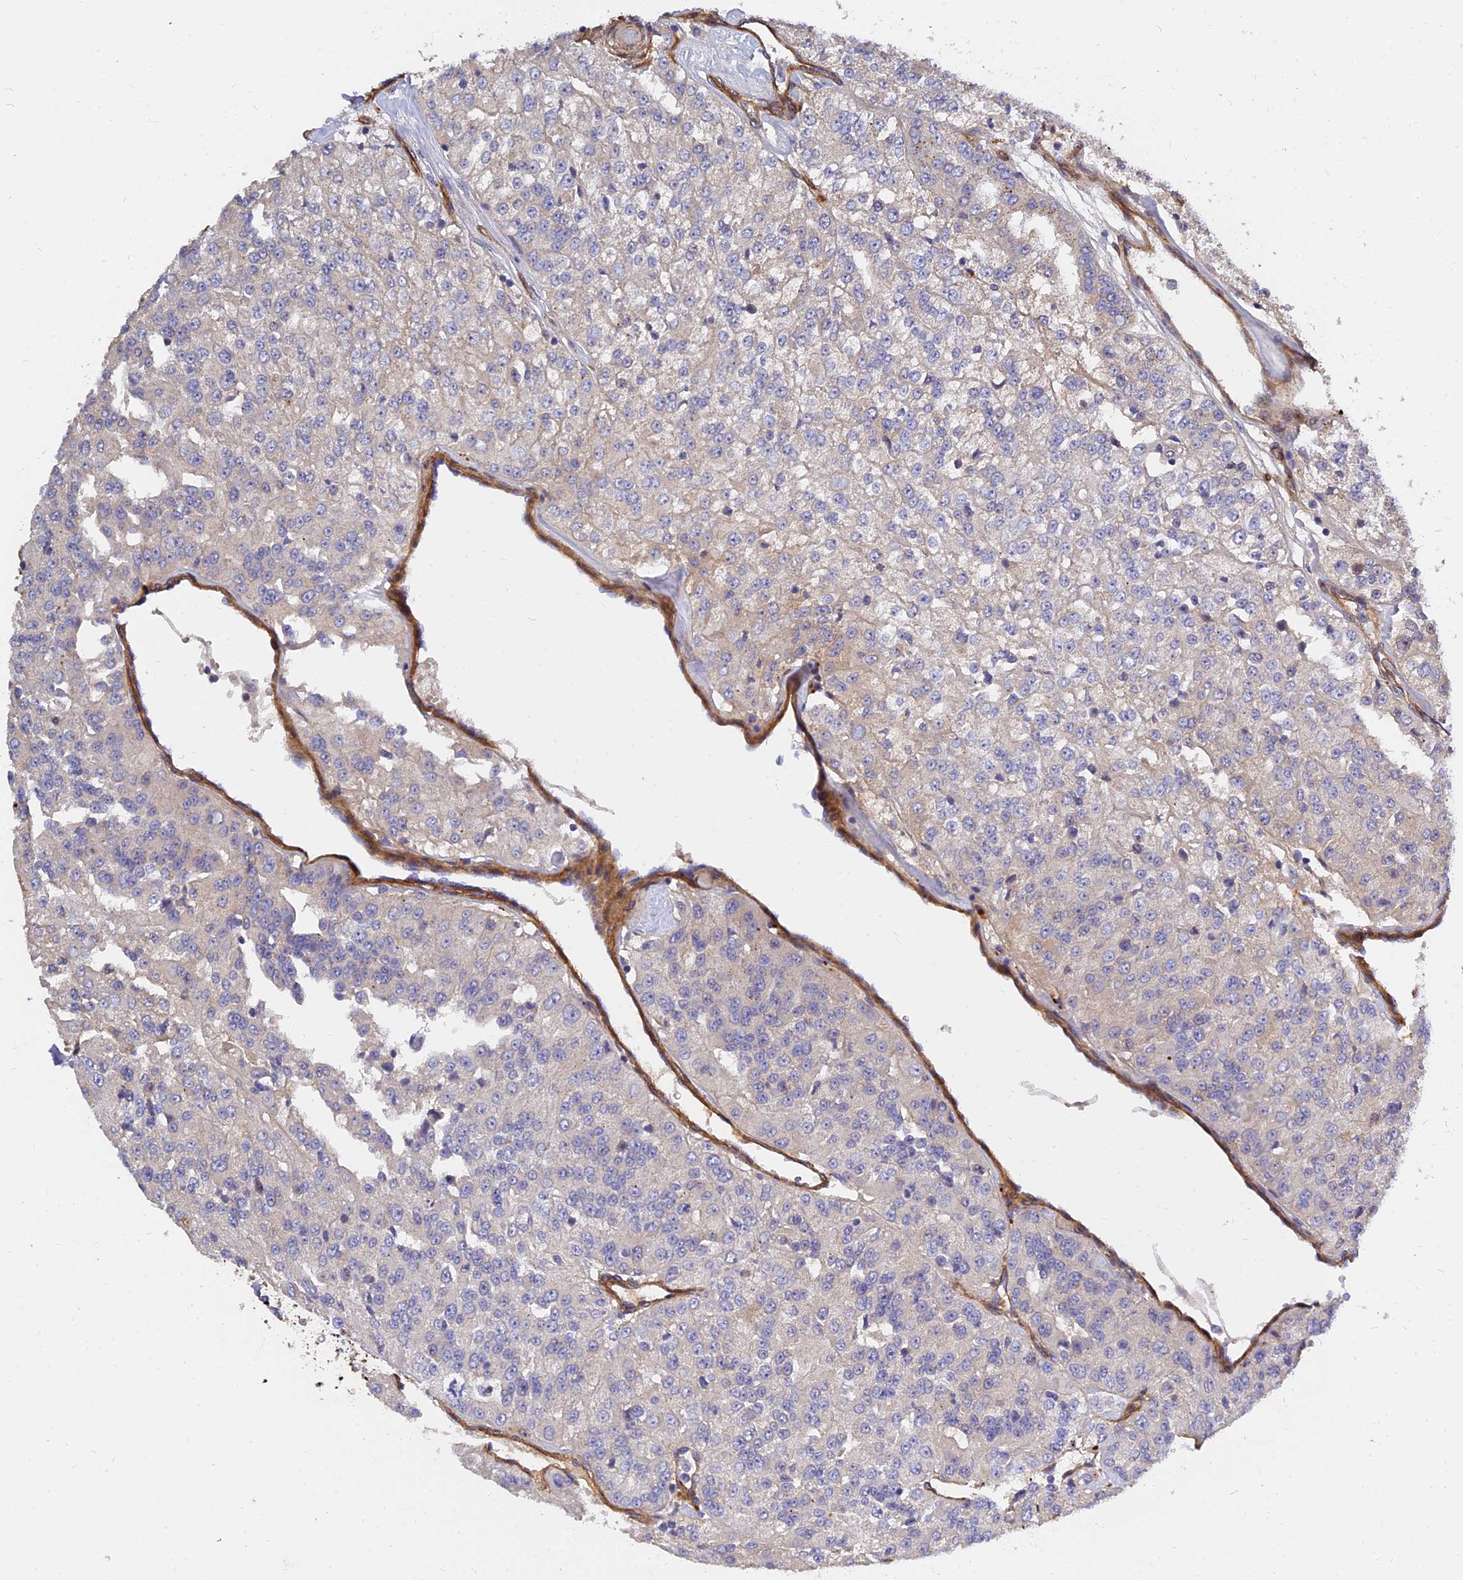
{"staining": {"intensity": "negative", "quantity": "none", "location": "none"}, "tissue": "renal cancer", "cell_type": "Tumor cells", "image_type": "cancer", "snomed": [{"axis": "morphology", "description": "Adenocarcinoma, NOS"}, {"axis": "topography", "description": "Kidney"}], "caption": "A high-resolution micrograph shows immunohistochemistry staining of renal cancer, which exhibits no significant staining in tumor cells. The staining was performed using DAB to visualize the protein expression in brown, while the nuclei were stained in blue with hematoxylin (Magnification: 20x).", "gene": "MRPL35", "patient": {"sex": "female", "age": 63}}